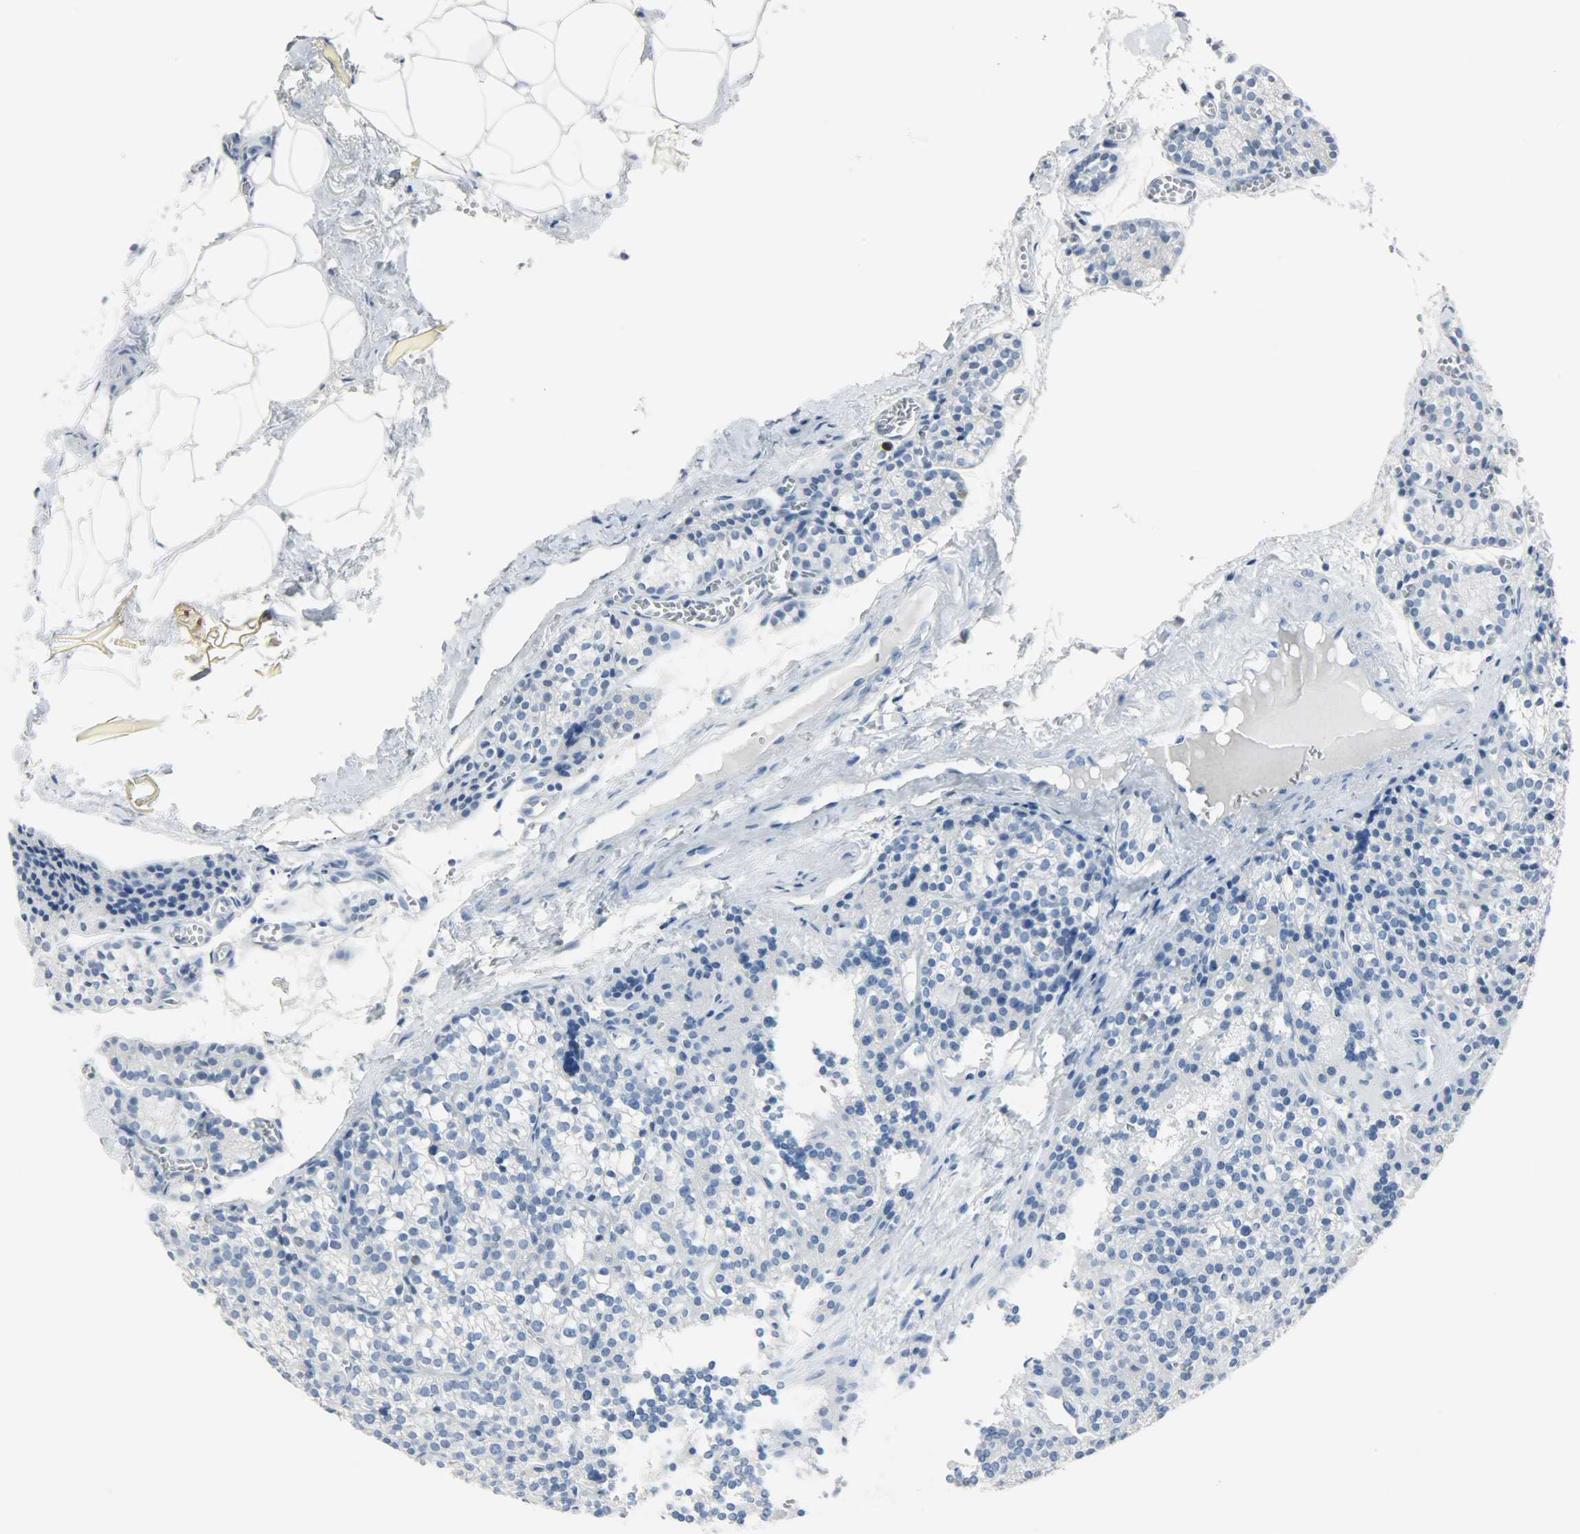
{"staining": {"intensity": "negative", "quantity": "none", "location": "none"}, "tissue": "parathyroid gland", "cell_type": "Glandular cells", "image_type": "normal", "snomed": [{"axis": "morphology", "description": "Normal tissue, NOS"}, {"axis": "topography", "description": "Parathyroid gland"}], "caption": "This image is of unremarkable parathyroid gland stained with immunohistochemistry to label a protein in brown with the nuclei are counter-stained blue. There is no staining in glandular cells.", "gene": "HELLS", "patient": {"sex": "female", "age": 50}}